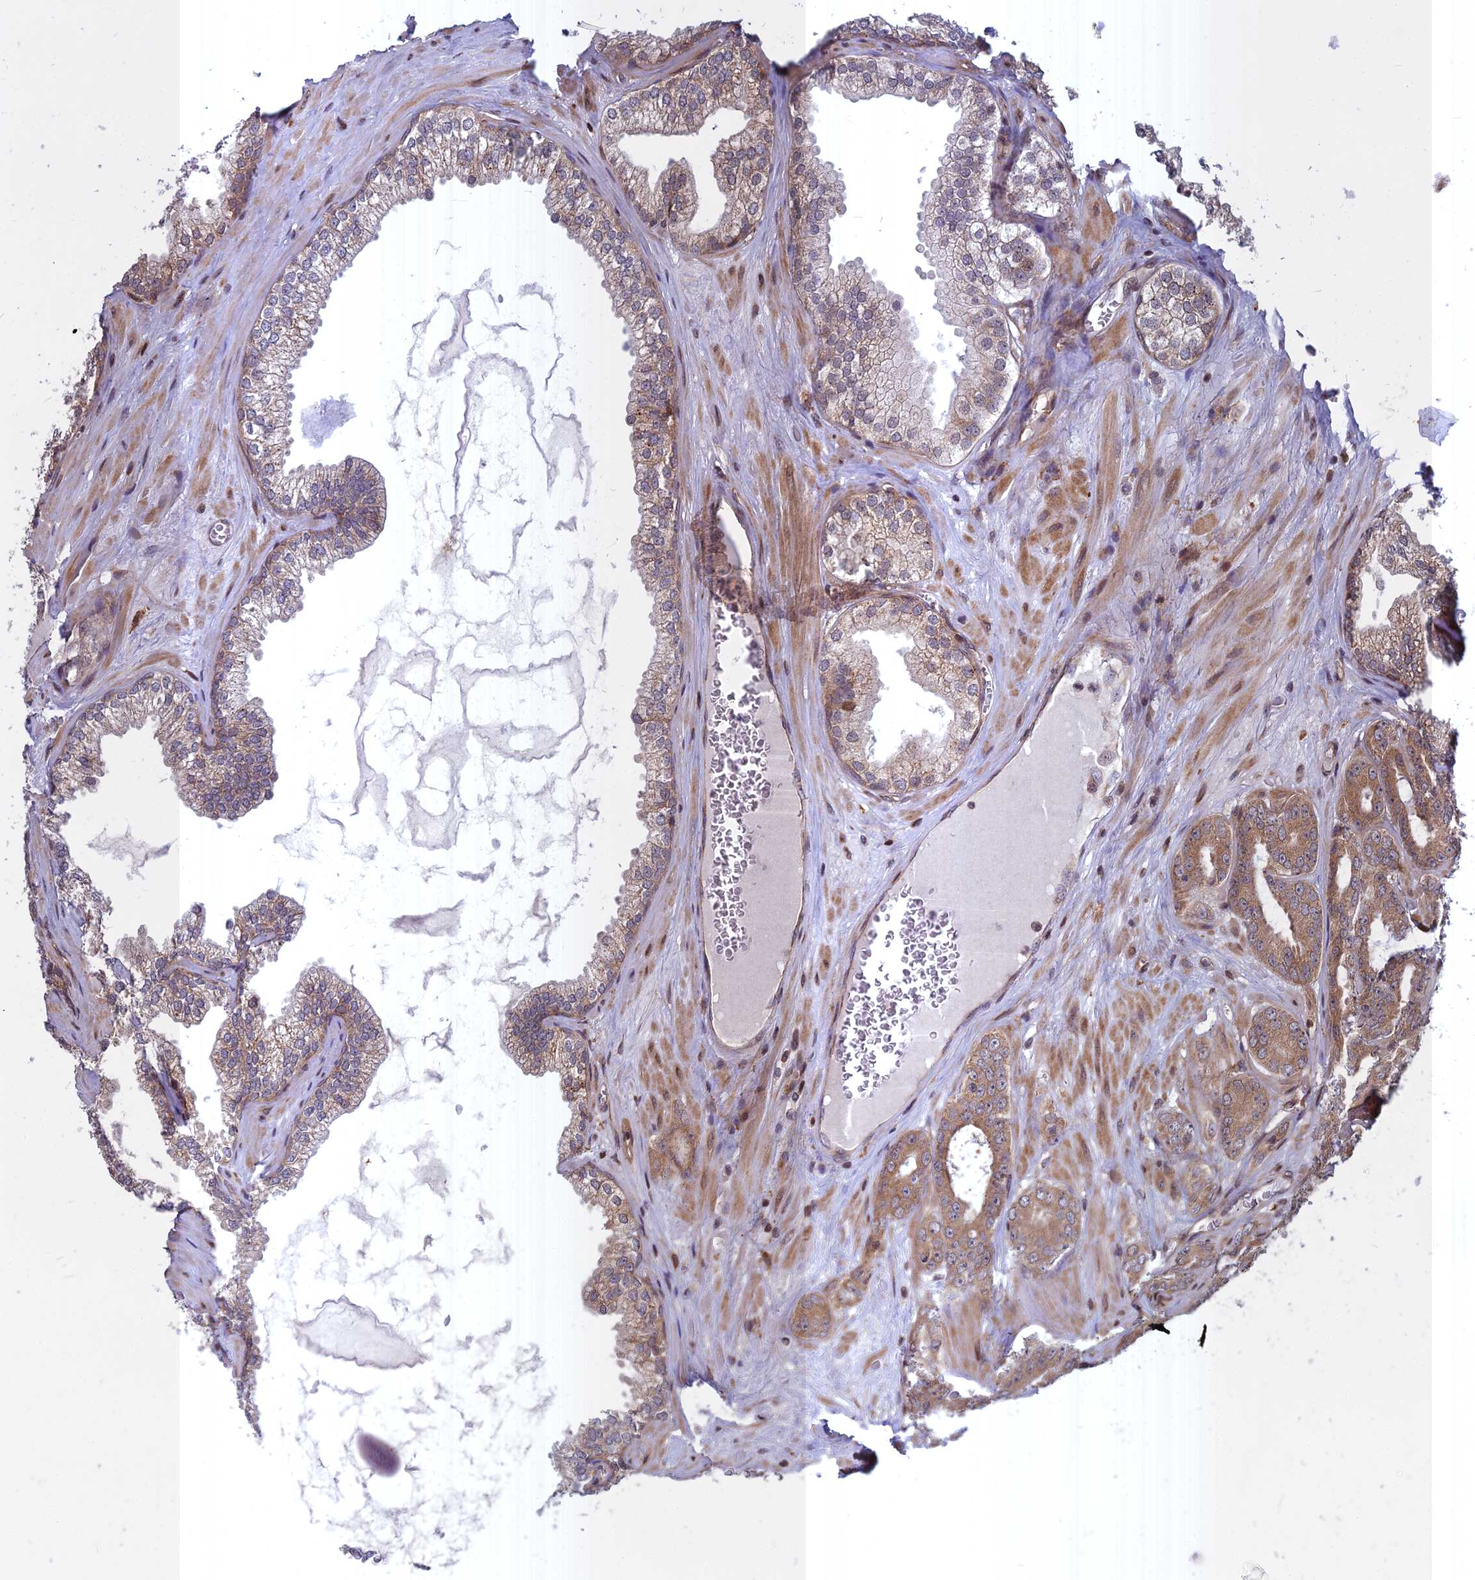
{"staining": {"intensity": "moderate", "quantity": ">75%", "location": "cytoplasmic/membranous"}, "tissue": "prostate cancer", "cell_type": "Tumor cells", "image_type": "cancer", "snomed": [{"axis": "morphology", "description": "Adenocarcinoma, Low grade"}, {"axis": "topography", "description": "Prostate"}], "caption": "A high-resolution histopathology image shows IHC staining of prostate cancer (adenocarcinoma (low-grade)), which demonstrates moderate cytoplasmic/membranous expression in approximately >75% of tumor cells.", "gene": "COMMD2", "patient": {"sex": "male", "age": 60}}